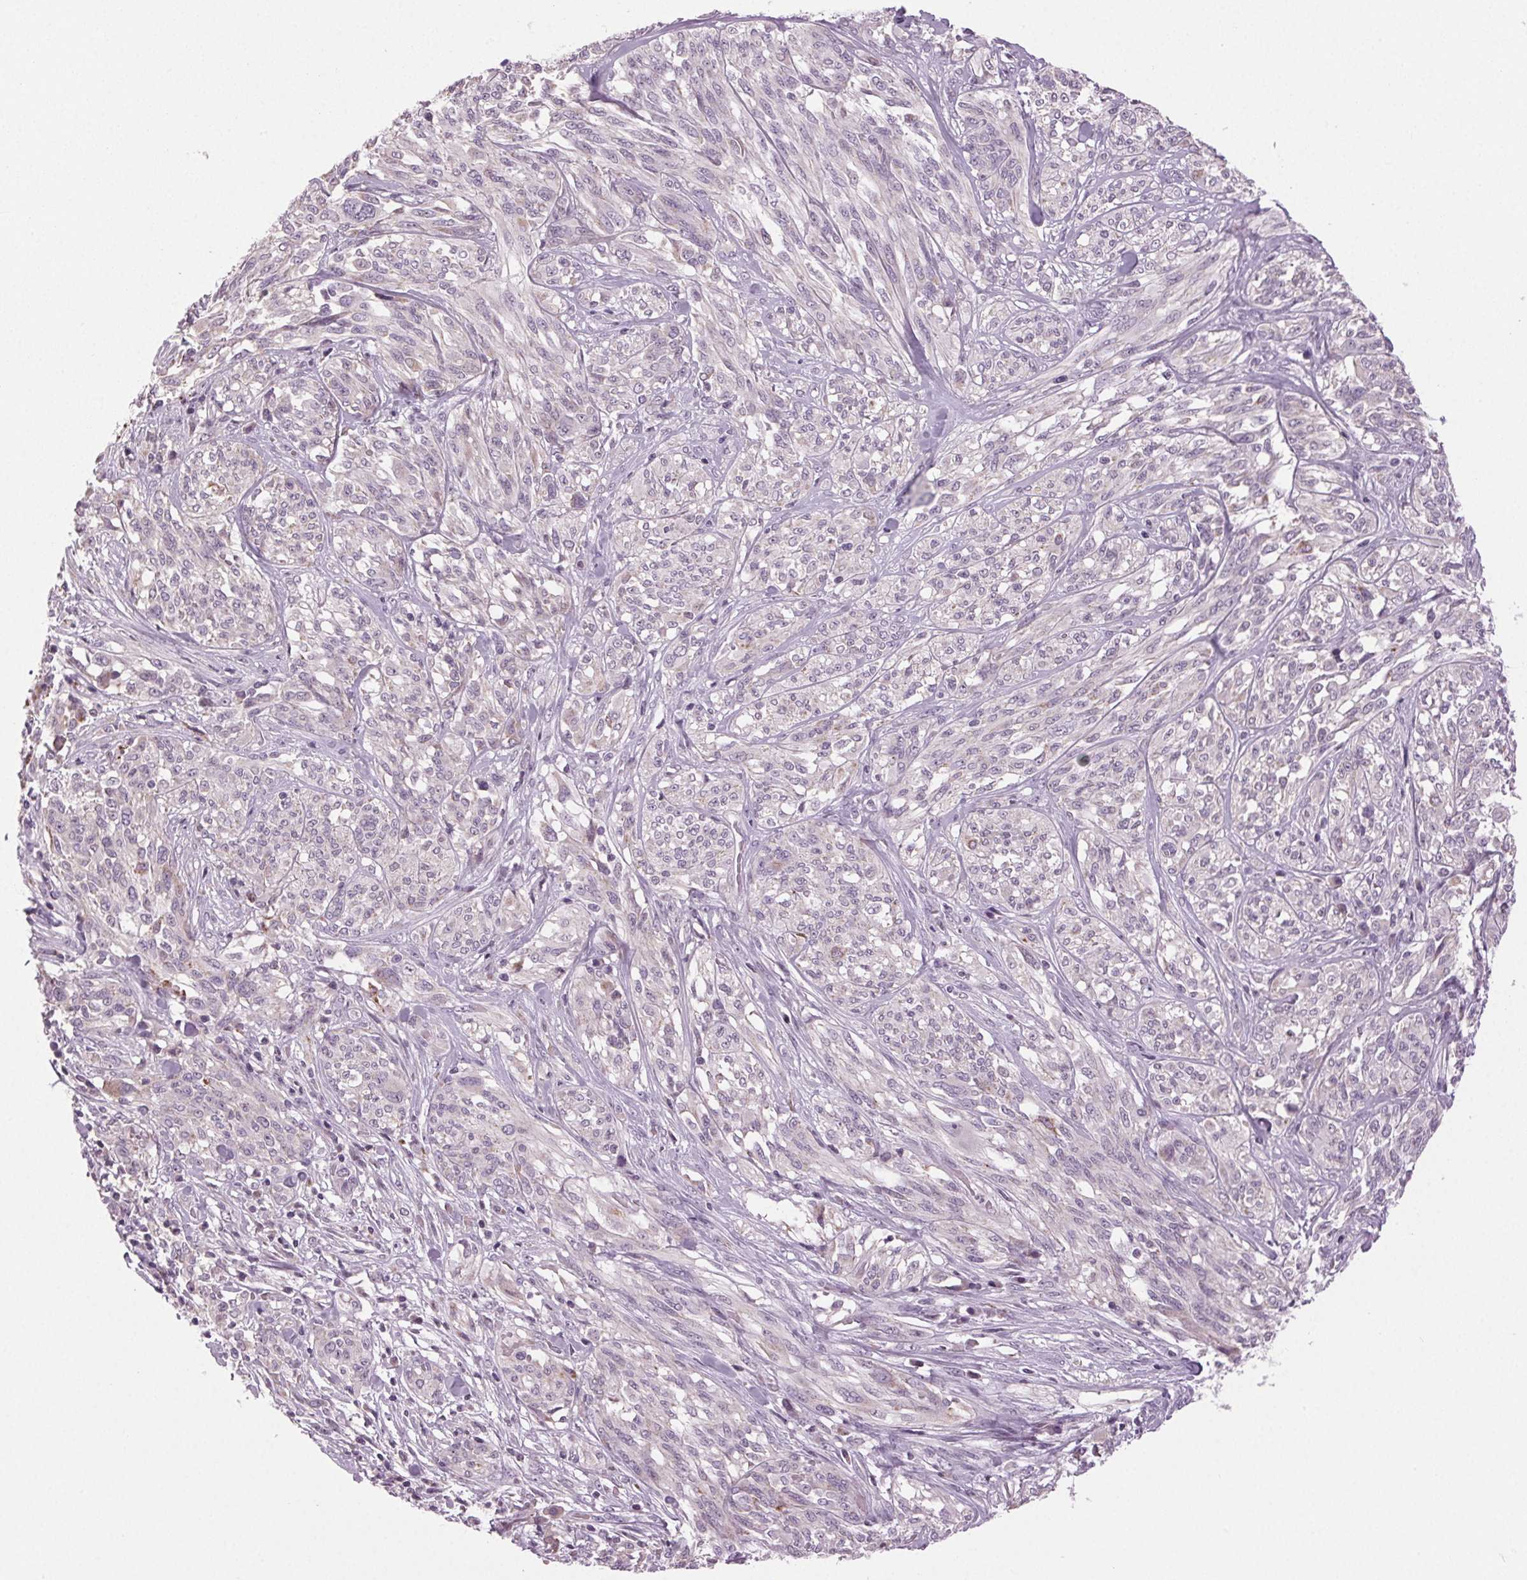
{"staining": {"intensity": "negative", "quantity": "none", "location": "none"}, "tissue": "melanoma", "cell_type": "Tumor cells", "image_type": "cancer", "snomed": [{"axis": "morphology", "description": "Malignant melanoma, NOS"}, {"axis": "topography", "description": "Skin"}], "caption": "DAB immunohistochemical staining of melanoma demonstrates no significant staining in tumor cells.", "gene": "DNAH12", "patient": {"sex": "female", "age": 91}}